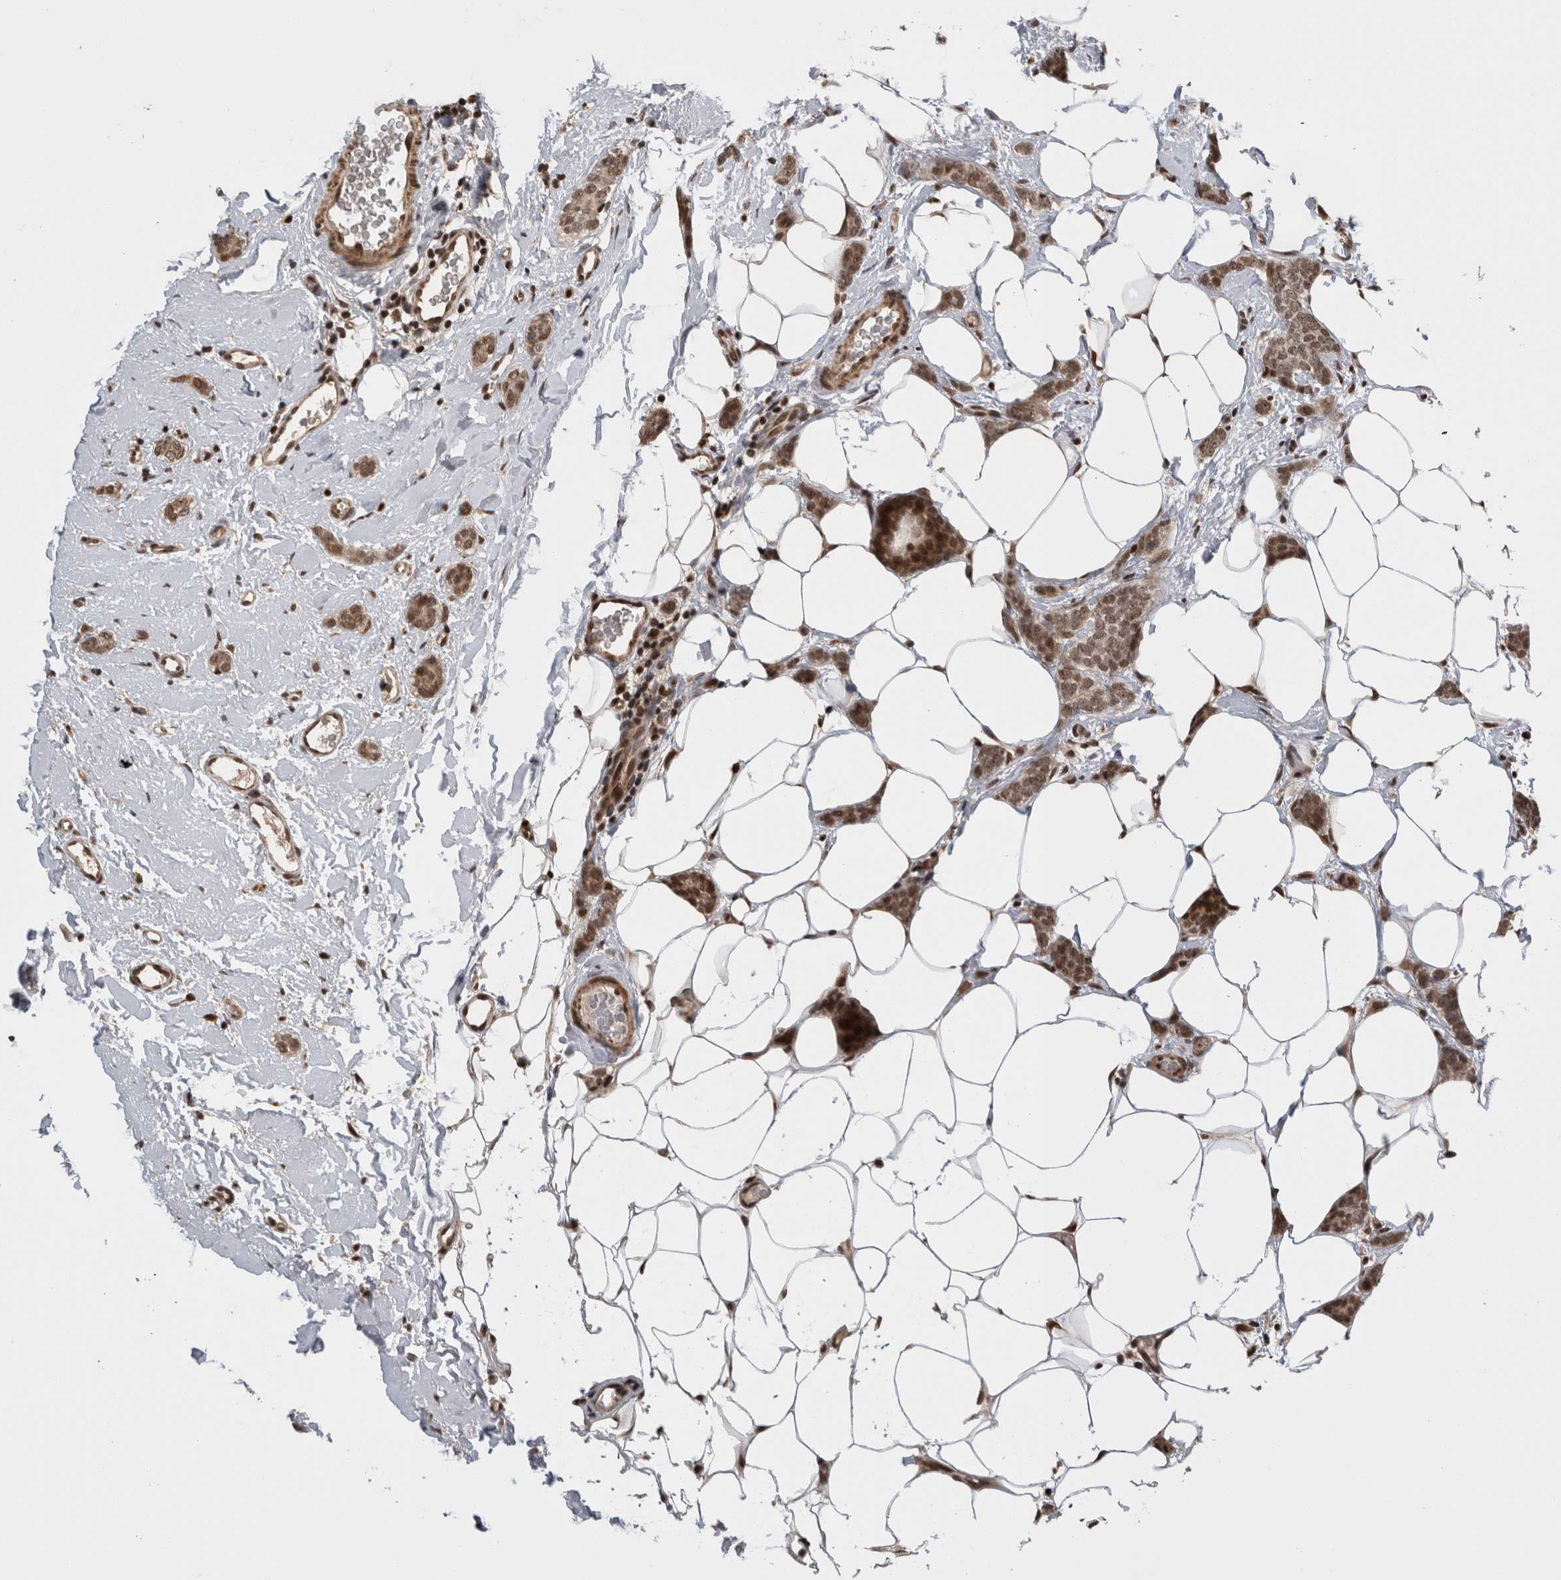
{"staining": {"intensity": "moderate", "quantity": ">75%", "location": "nuclear"}, "tissue": "breast cancer", "cell_type": "Tumor cells", "image_type": "cancer", "snomed": [{"axis": "morphology", "description": "Lobular carcinoma"}, {"axis": "topography", "description": "Skin"}, {"axis": "topography", "description": "Breast"}], "caption": "Immunohistochemistry staining of lobular carcinoma (breast), which demonstrates medium levels of moderate nuclear positivity in approximately >75% of tumor cells indicating moderate nuclear protein positivity. The staining was performed using DAB (3,3'-diaminobenzidine) (brown) for protein detection and nuclei were counterstained in hematoxylin (blue).", "gene": "CPSF2", "patient": {"sex": "female", "age": 46}}